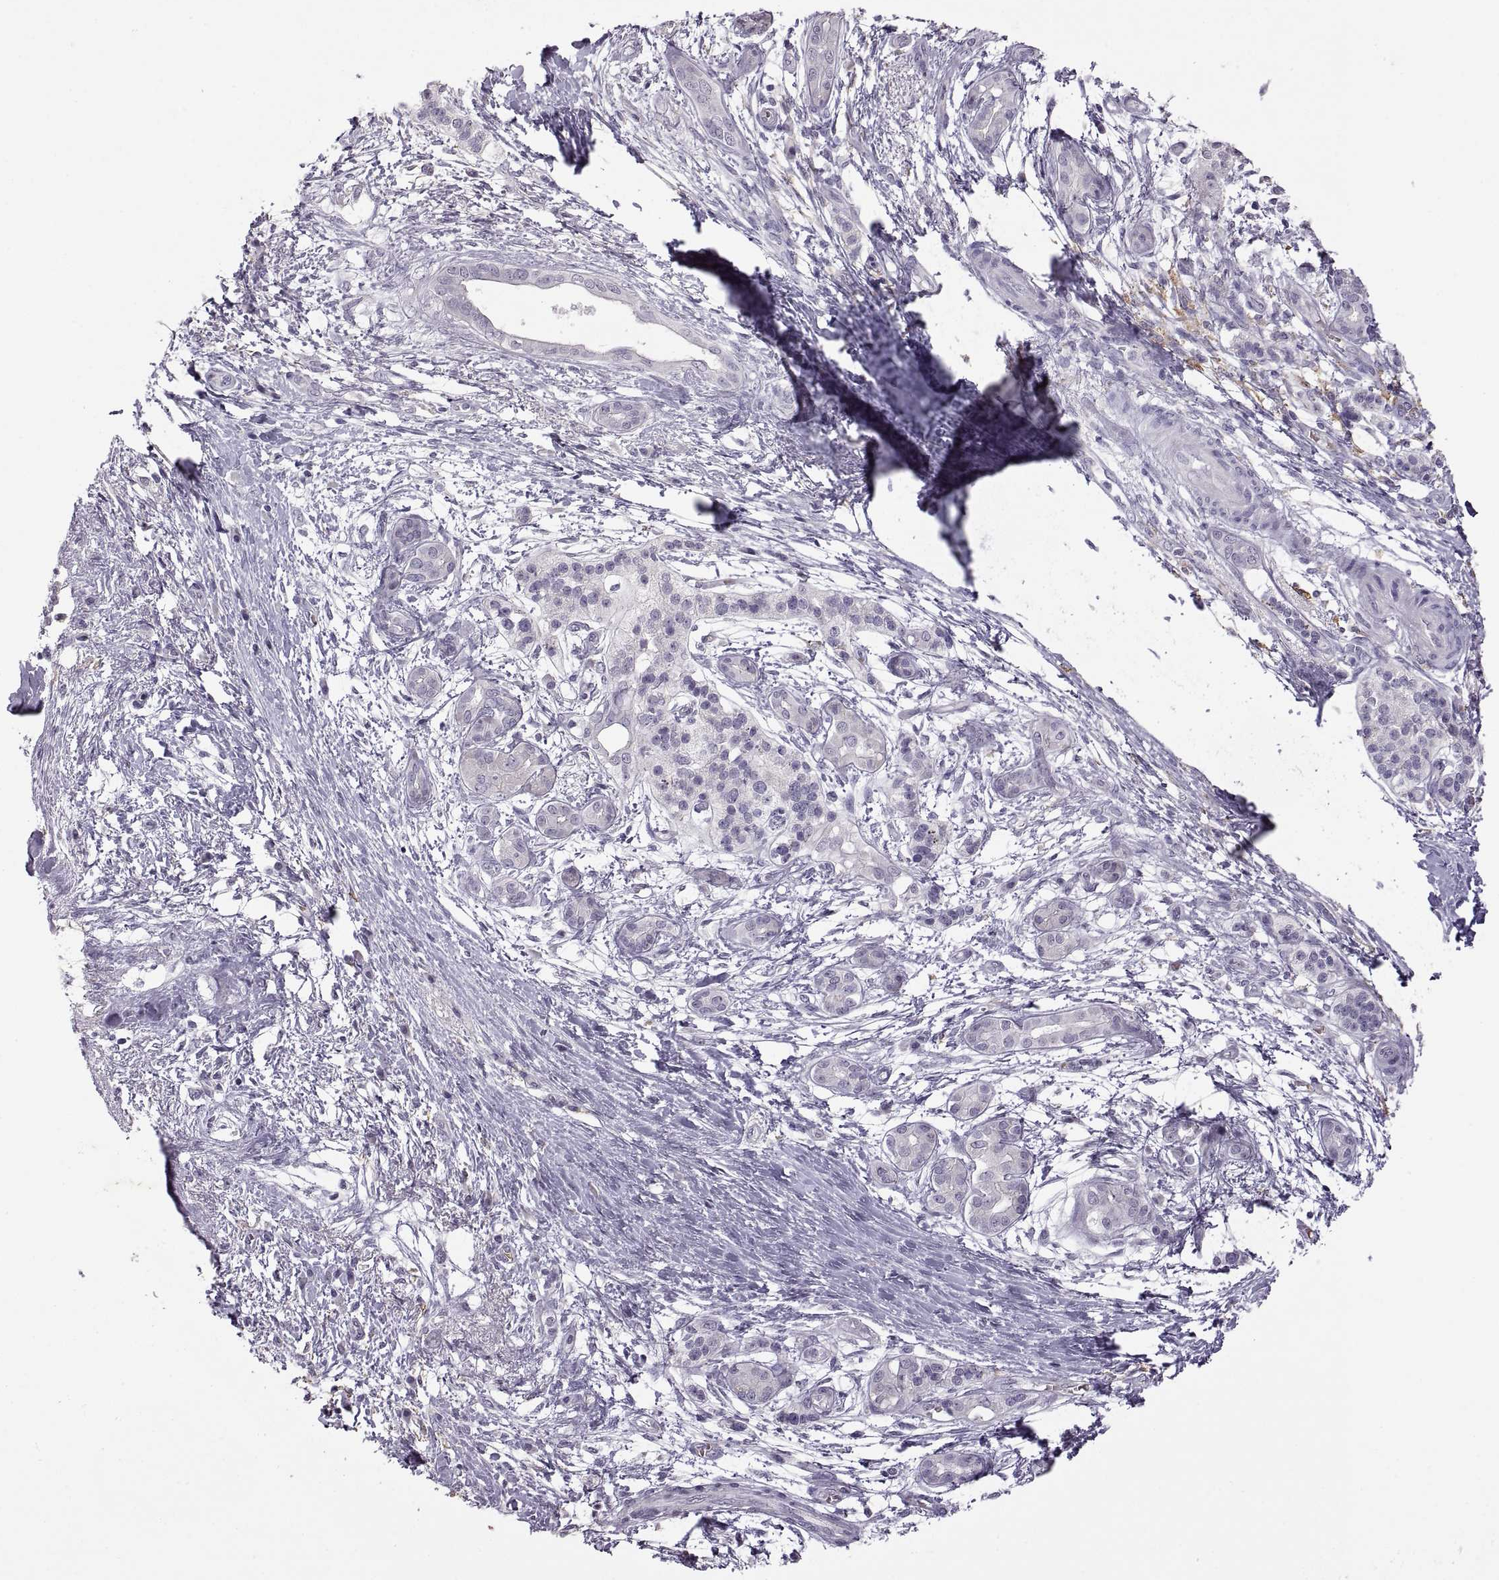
{"staining": {"intensity": "negative", "quantity": "none", "location": "none"}, "tissue": "pancreatic cancer", "cell_type": "Tumor cells", "image_type": "cancer", "snomed": [{"axis": "morphology", "description": "Adenocarcinoma, NOS"}, {"axis": "topography", "description": "Pancreas"}], "caption": "High magnification brightfield microscopy of adenocarcinoma (pancreatic) stained with DAB (brown) and counterstained with hematoxylin (blue): tumor cells show no significant positivity.", "gene": "MEIOC", "patient": {"sex": "female", "age": 72}}